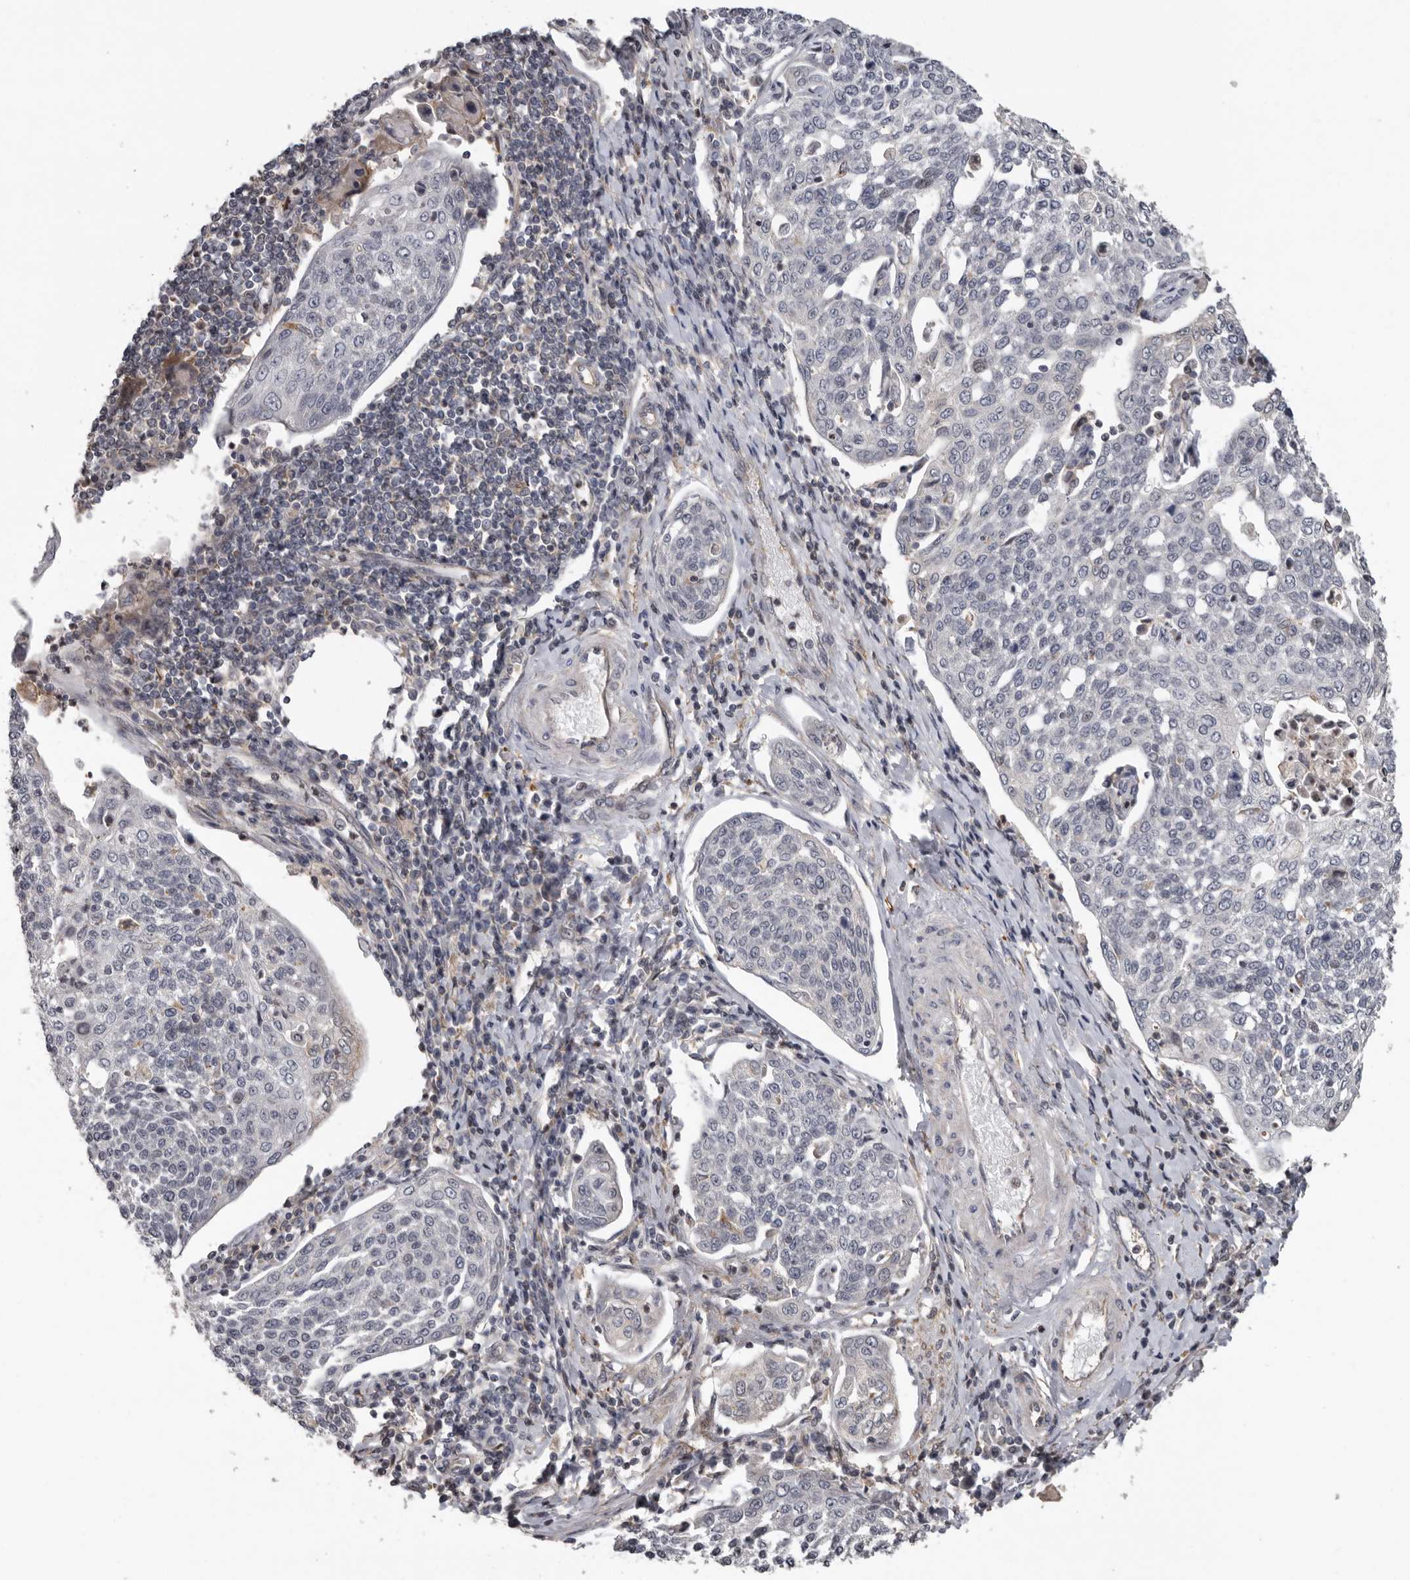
{"staining": {"intensity": "negative", "quantity": "none", "location": "none"}, "tissue": "cervical cancer", "cell_type": "Tumor cells", "image_type": "cancer", "snomed": [{"axis": "morphology", "description": "Squamous cell carcinoma, NOS"}, {"axis": "topography", "description": "Cervix"}], "caption": "Immunohistochemistry of squamous cell carcinoma (cervical) shows no staining in tumor cells.", "gene": "FGFR4", "patient": {"sex": "female", "age": 34}}